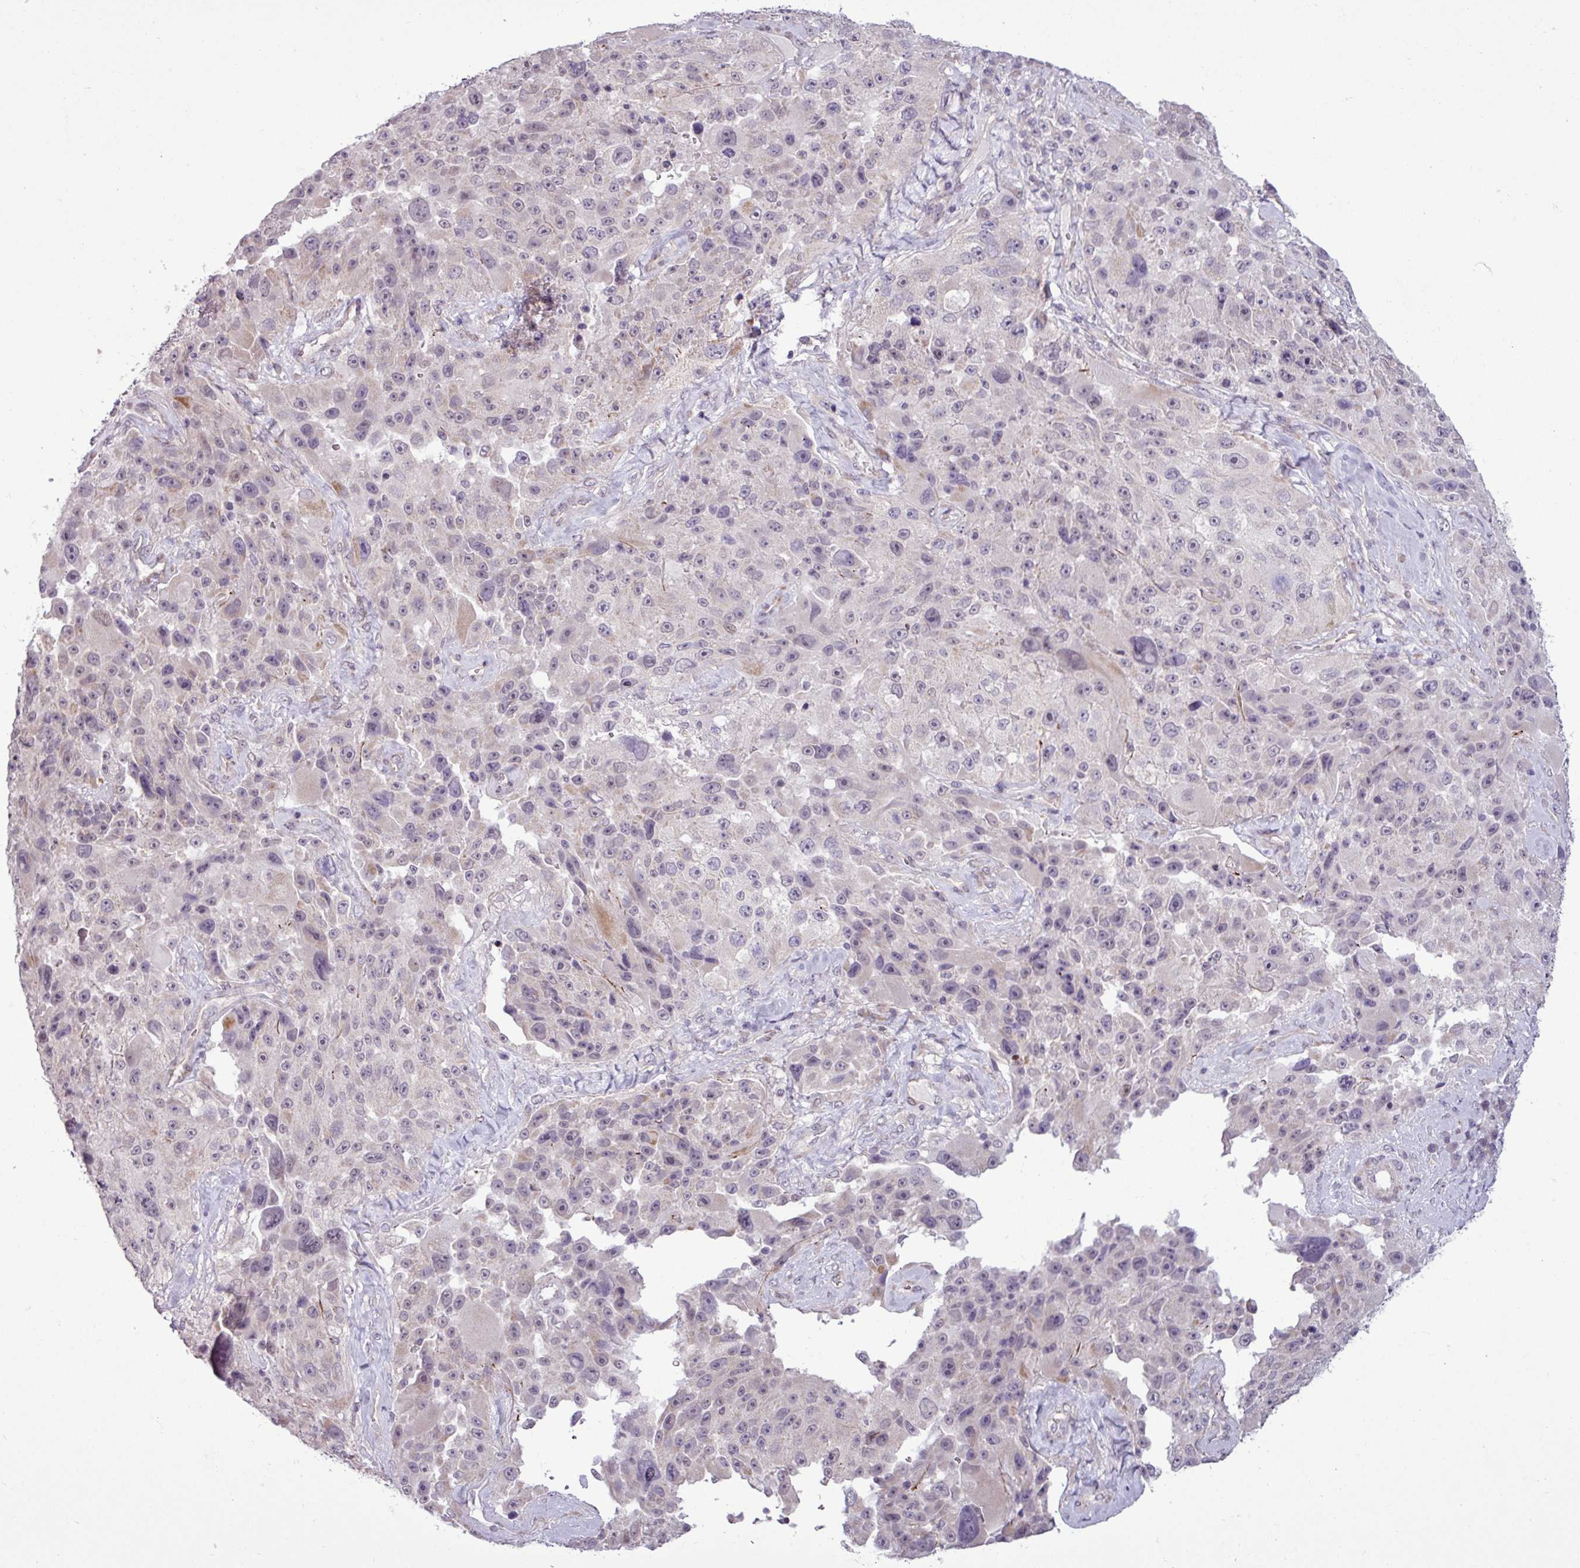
{"staining": {"intensity": "negative", "quantity": "none", "location": "none"}, "tissue": "melanoma", "cell_type": "Tumor cells", "image_type": "cancer", "snomed": [{"axis": "morphology", "description": "Malignant melanoma, Metastatic site"}, {"axis": "topography", "description": "Lymph node"}], "caption": "A high-resolution micrograph shows immunohistochemistry (IHC) staining of malignant melanoma (metastatic site), which reveals no significant expression in tumor cells.", "gene": "GPT2", "patient": {"sex": "male", "age": 62}}